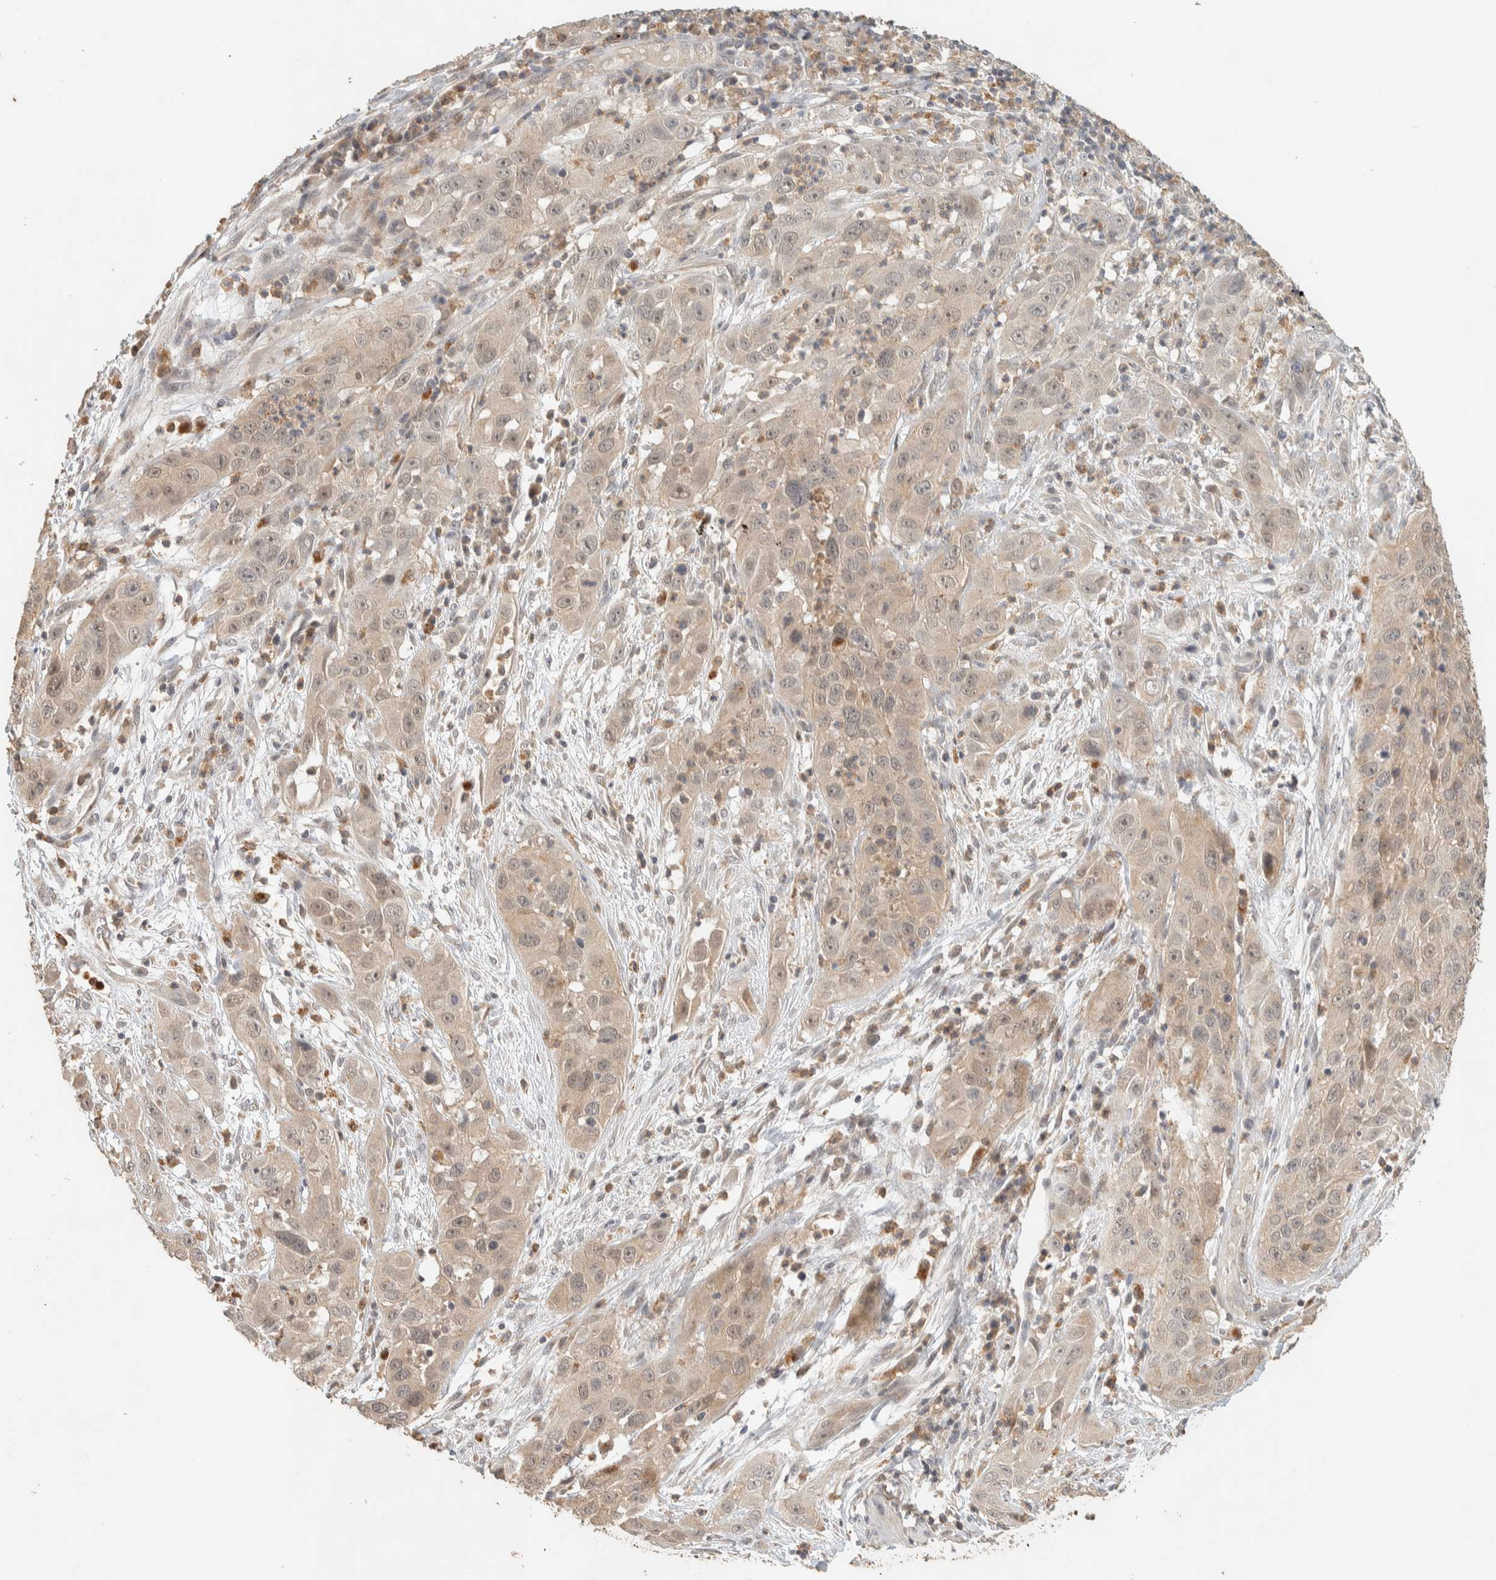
{"staining": {"intensity": "weak", "quantity": ">75%", "location": "cytoplasmic/membranous"}, "tissue": "cervical cancer", "cell_type": "Tumor cells", "image_type": "cancer", "snomed": [{"axis": "morphology", "description": "Squamous cell carcinoma, NOS"}, {"axis": "topography", "description": "Cervix"}], "caption": "DAB (3,3'-diaminobenzidine) immunohistochemical staining of cervical cancer (squamous cell carcinoma) demonstrates weak cytoplasmic/membranous protein positivity in about >75% of tumor cells.", "gene": "ITPA", "patient": {"sex": "female", "age": 32}}